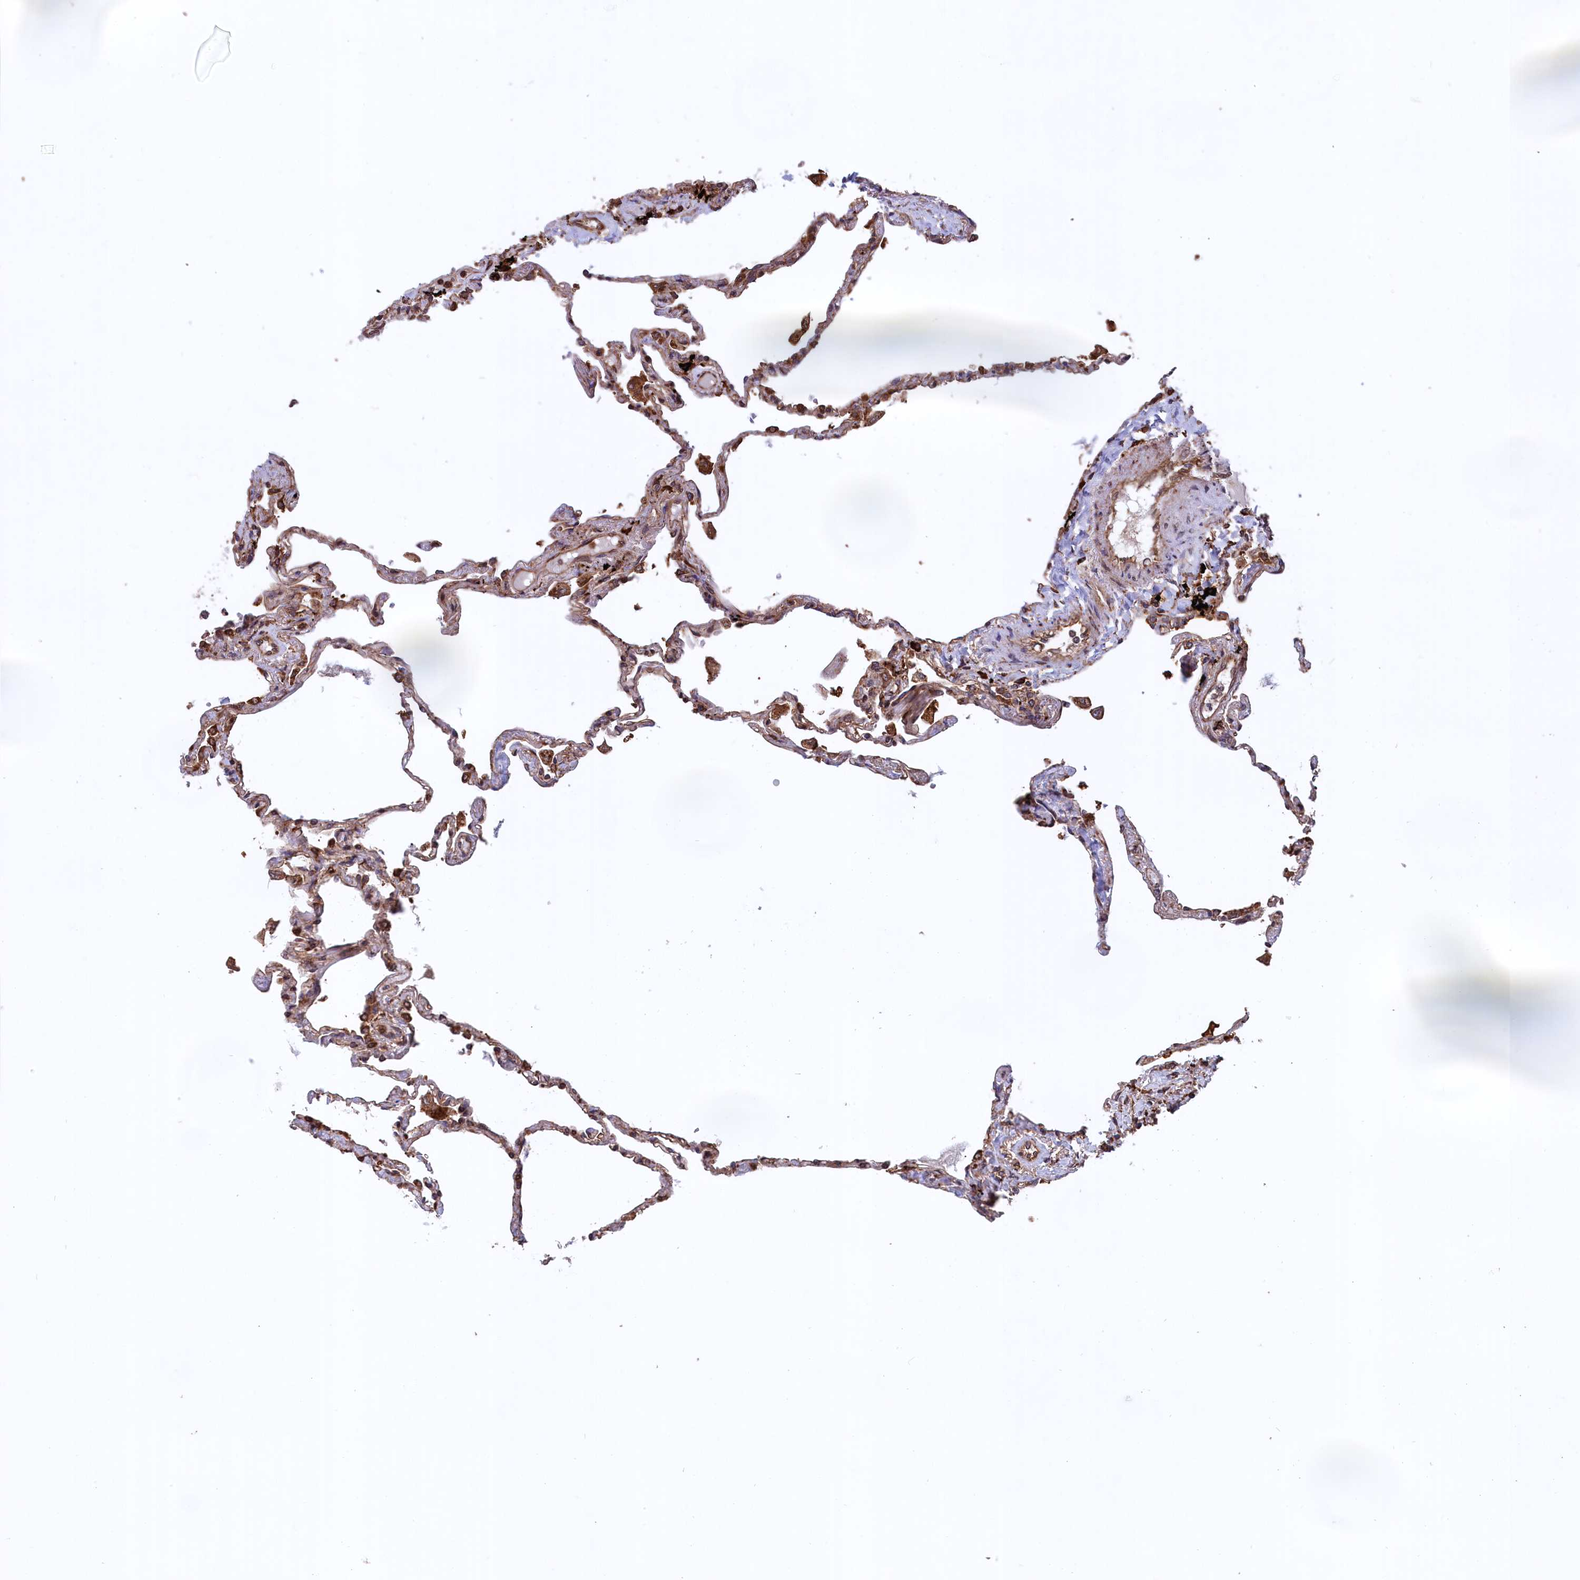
{"staining": {"intensity": "strong", "quantity": "25%-75%", "location": "cytoplasmic/membranous"}, "tissue": "lung", "cell_type": "Alveolar cells", "image_type": "normal", "snomed": [{"axis": "morphology", "description": "Normal tissue, NOS"}, {"axis": "topography", "description": "Lung"}], "caption": "Immunohistochemistry (IHC) (DAB (3,3'-diaminobenzidine)) staining of unremarkable human lung shows strong cytoplasmic/membranous protein expression in approximately 25%-75% of alveolar cells. Immunohistochemistry stains the protein in brown and the nuclei are stained blue.", "gene": "PLA2G4C", "patient": {"sex": "female", "age": 67}}